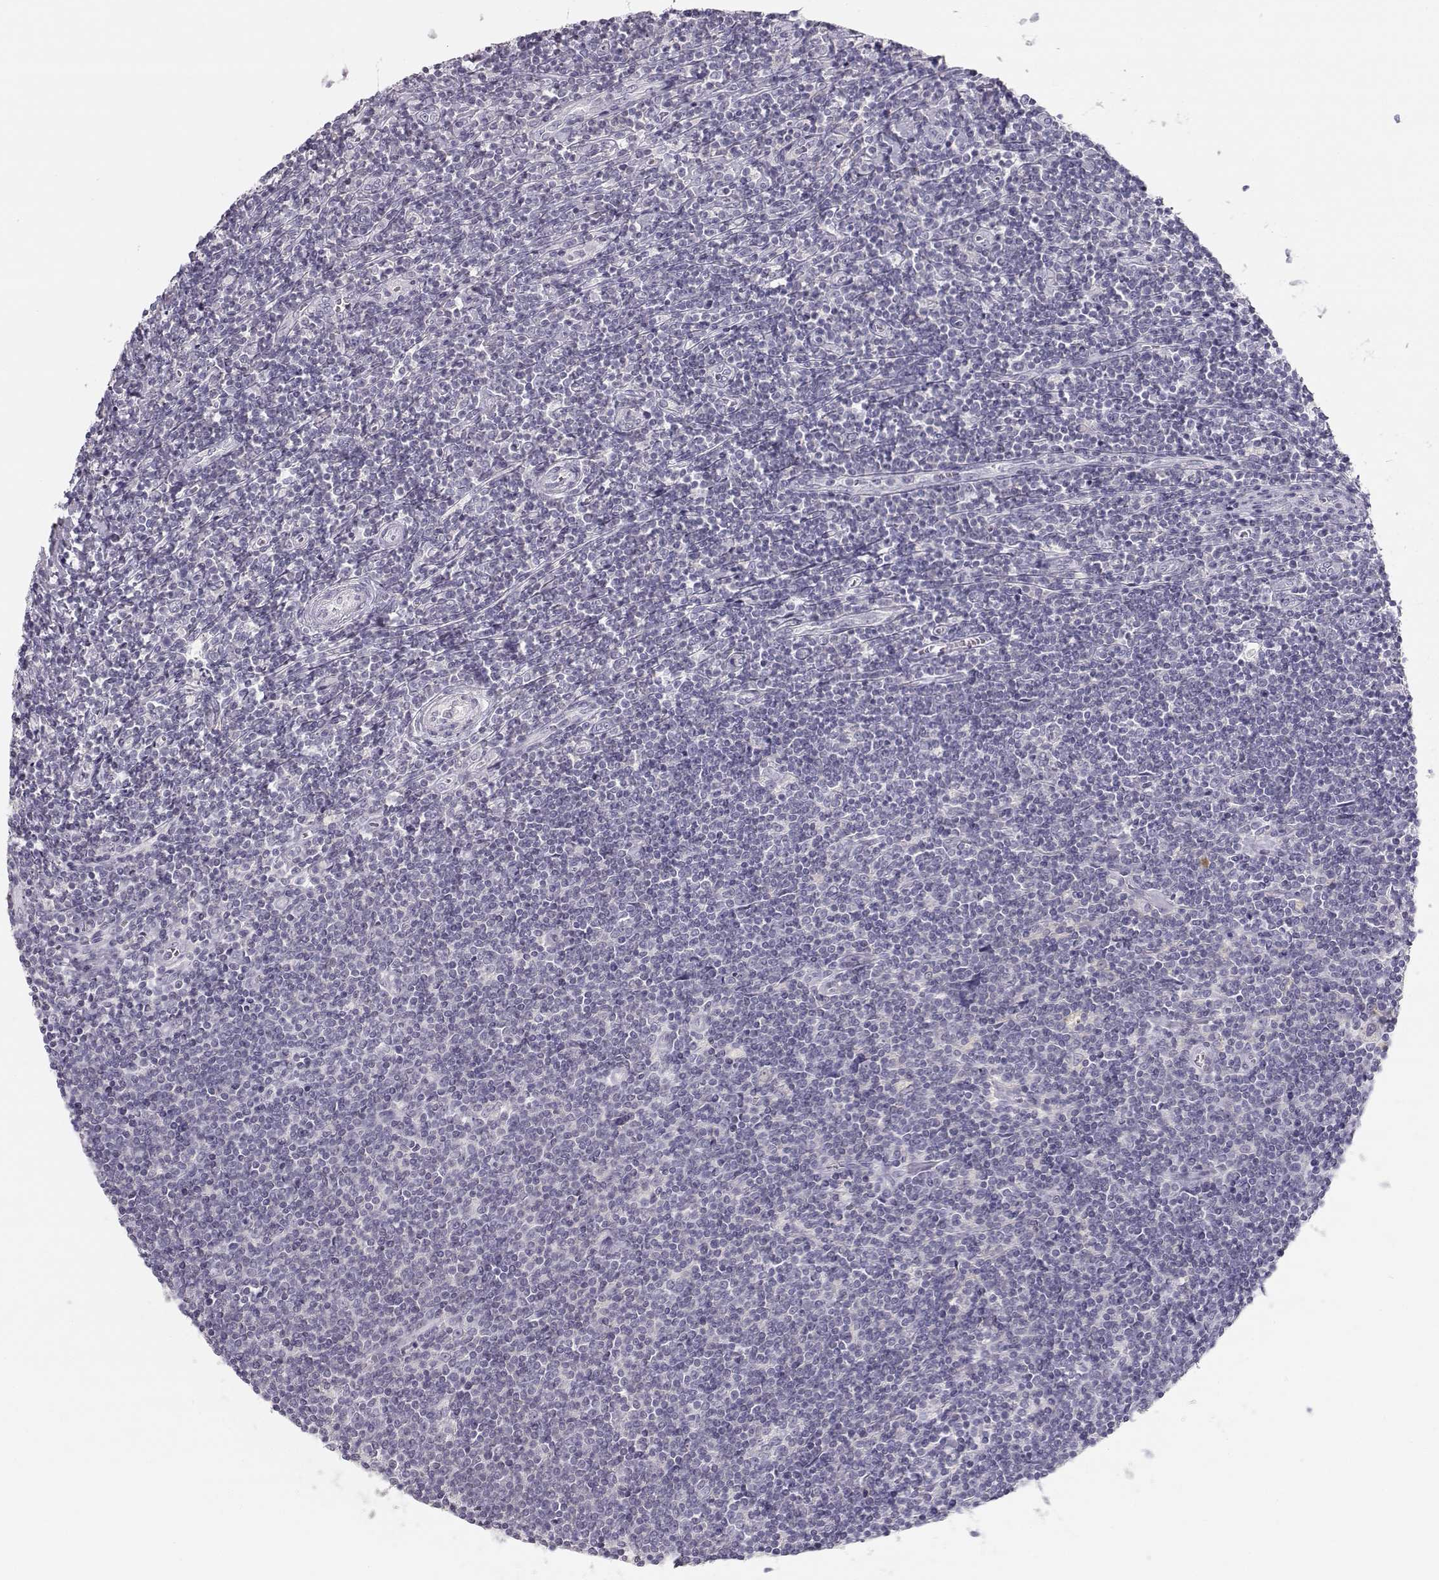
{"staining": {"intensity": "negative", "quantity": "none", "location": "none"}, "tissue": "lymphoma", "cell_type": "Tumor cells", "image_type": "cancer", "snomed": [{"axis": "morphology", "description": "Hodgkin's disease, NOS"}, {"axis": "topography", "description": "Lymph node"}], "caption": "A high-resolution image shows IHC staining of lymphoma, which shows no significant staining in tumor cells.", "gene": "LEPR", "patient": {"sex": "male", "age": 40}}